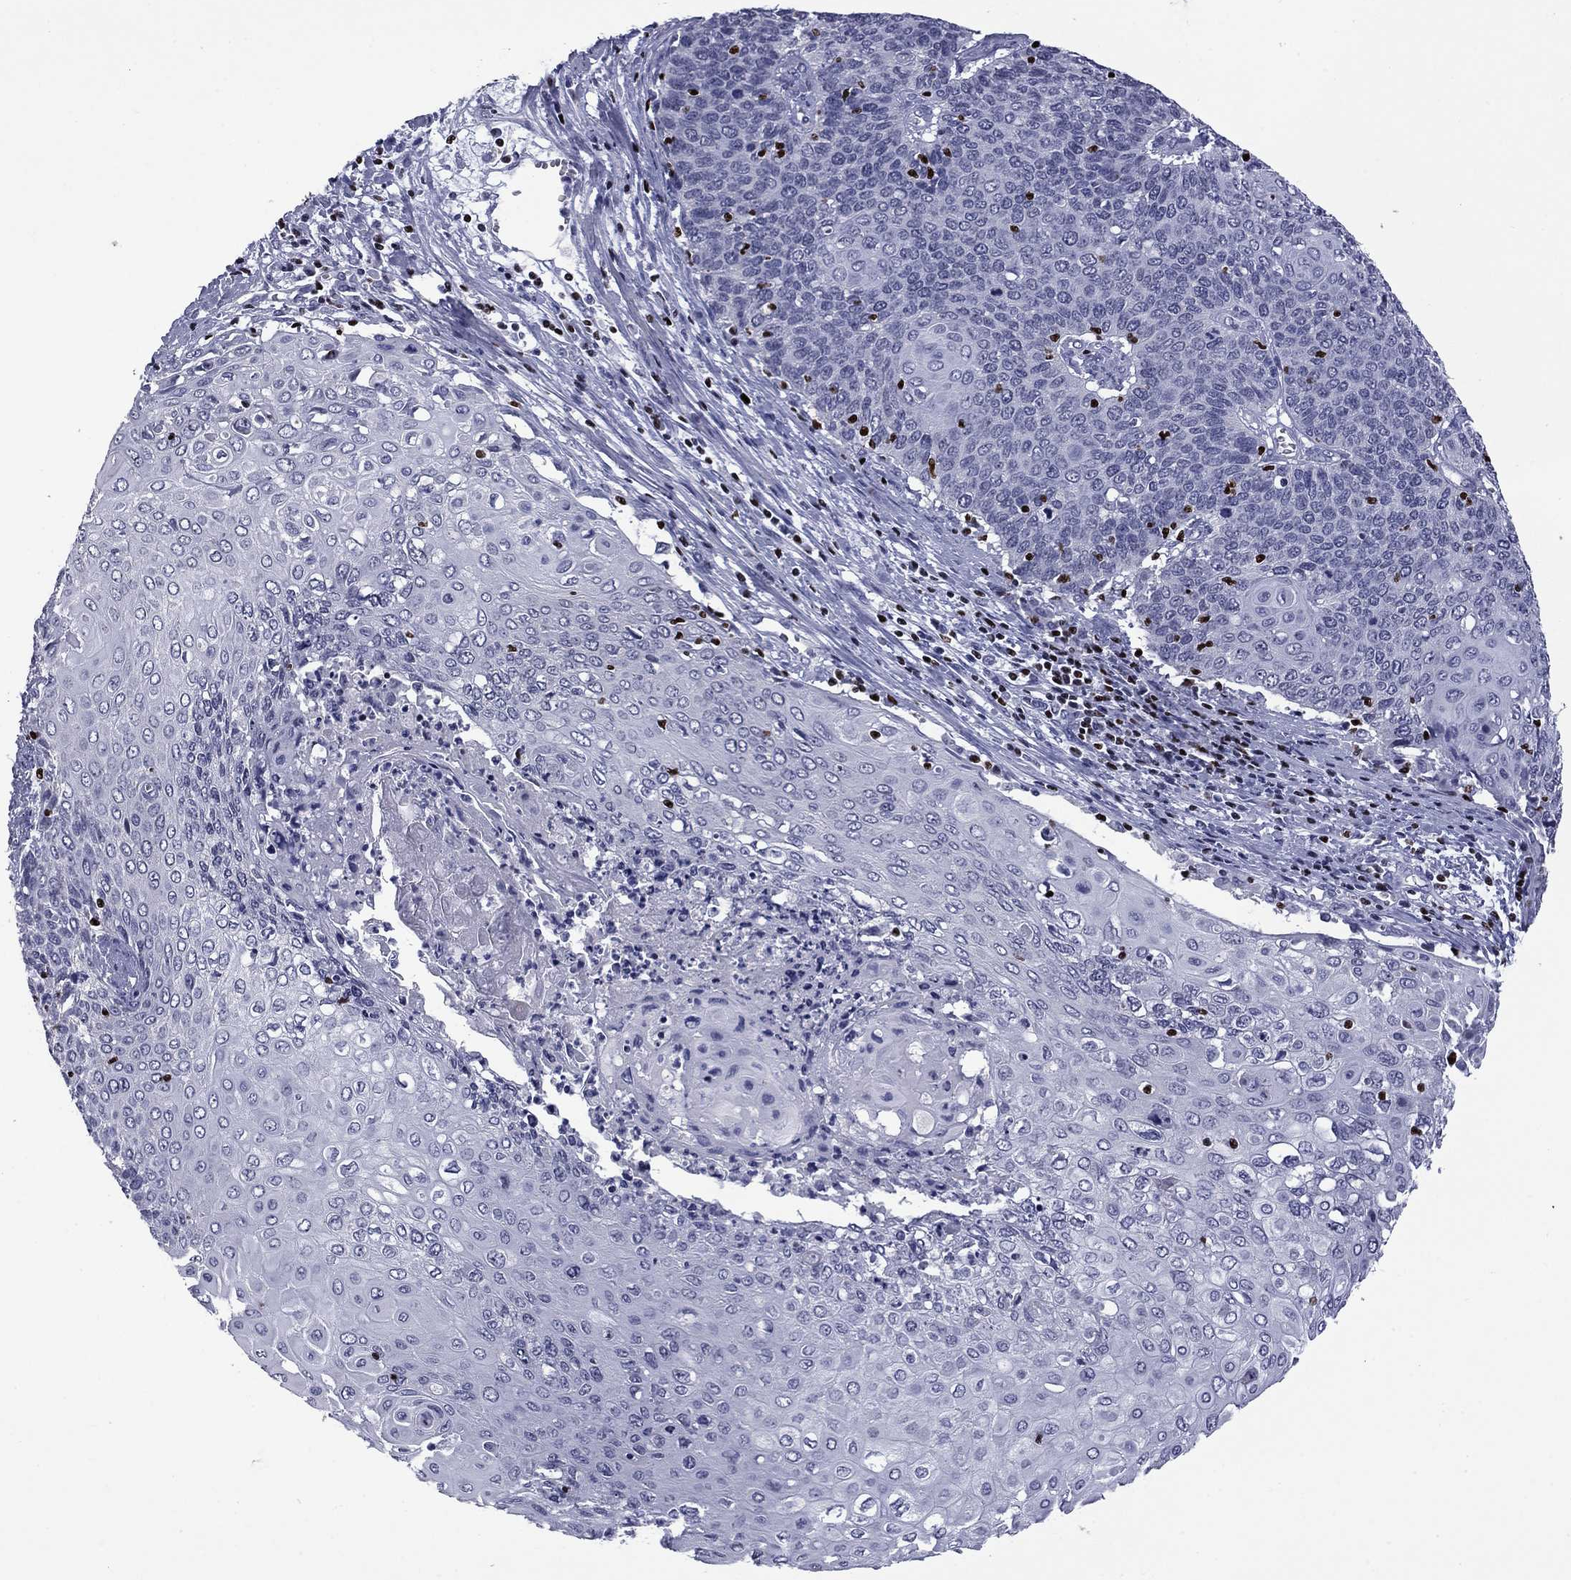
{"staining": {"intensity": "negative", "quantity": "none", "location": "none"}, "tissue": "cervical cancer", "cell_type": "Tumor cells", "image_type": "cancer", "snomed": [{"axis": "morphology", "description": "Squamous cell carcinoma, NOS"}, {"axis": "topography", "description": "Cervix"}], "caption": "Human cervical cancer (squamous cell carcinoma) stained for a protein using immunohistochemistry exhibits no staining in tumor cells.", "gene": "IKZF3", "patient": {"sex": "female", "age": 39}}